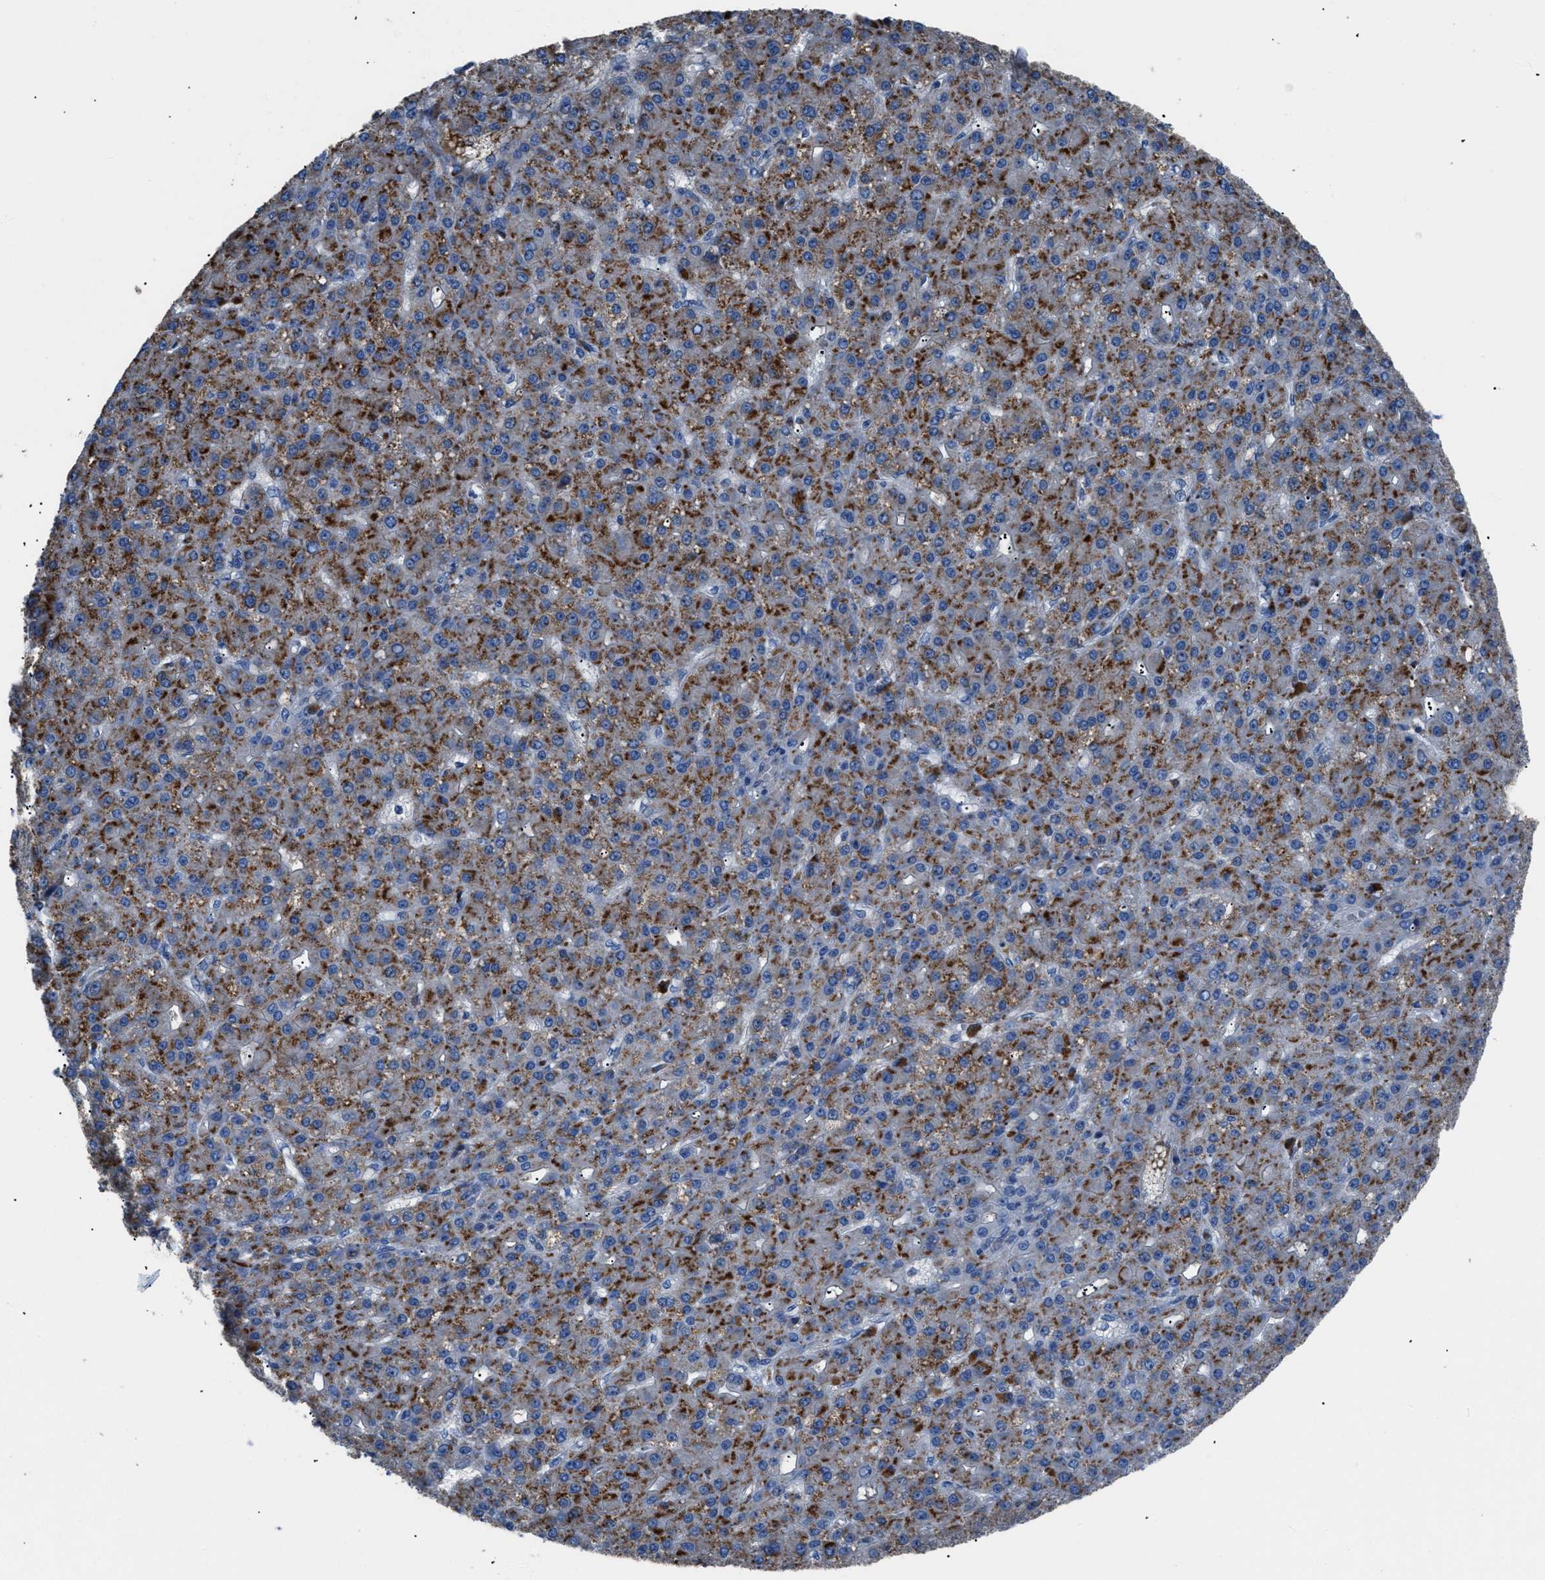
{"staining": {"intensity": "moderate", "quantity": ">75%", "location": "cytoplasmic/membranous"}, "tissue": "liver cancer", "cell_type": "Tumor cells", "image_type": "cancer", "snomed": [{"axis": "morphology", "description": "Carcinoma, Hepatocellular, NOS"}, {"axis": "topography", "description": "Liver"}], "caption": "The micrograph demonstrates staining of liver hepatocellular carcinoma, revealing moderate cytoplasmic/membranous protein positivity (brown color) within tumor cells. Using DAB (brown) and hematoxylin (blue) stains, captured at high magnification using brightfield microscopy.", "gene": "SGCZ", "patient": {"sex": "male", "age": 67}}